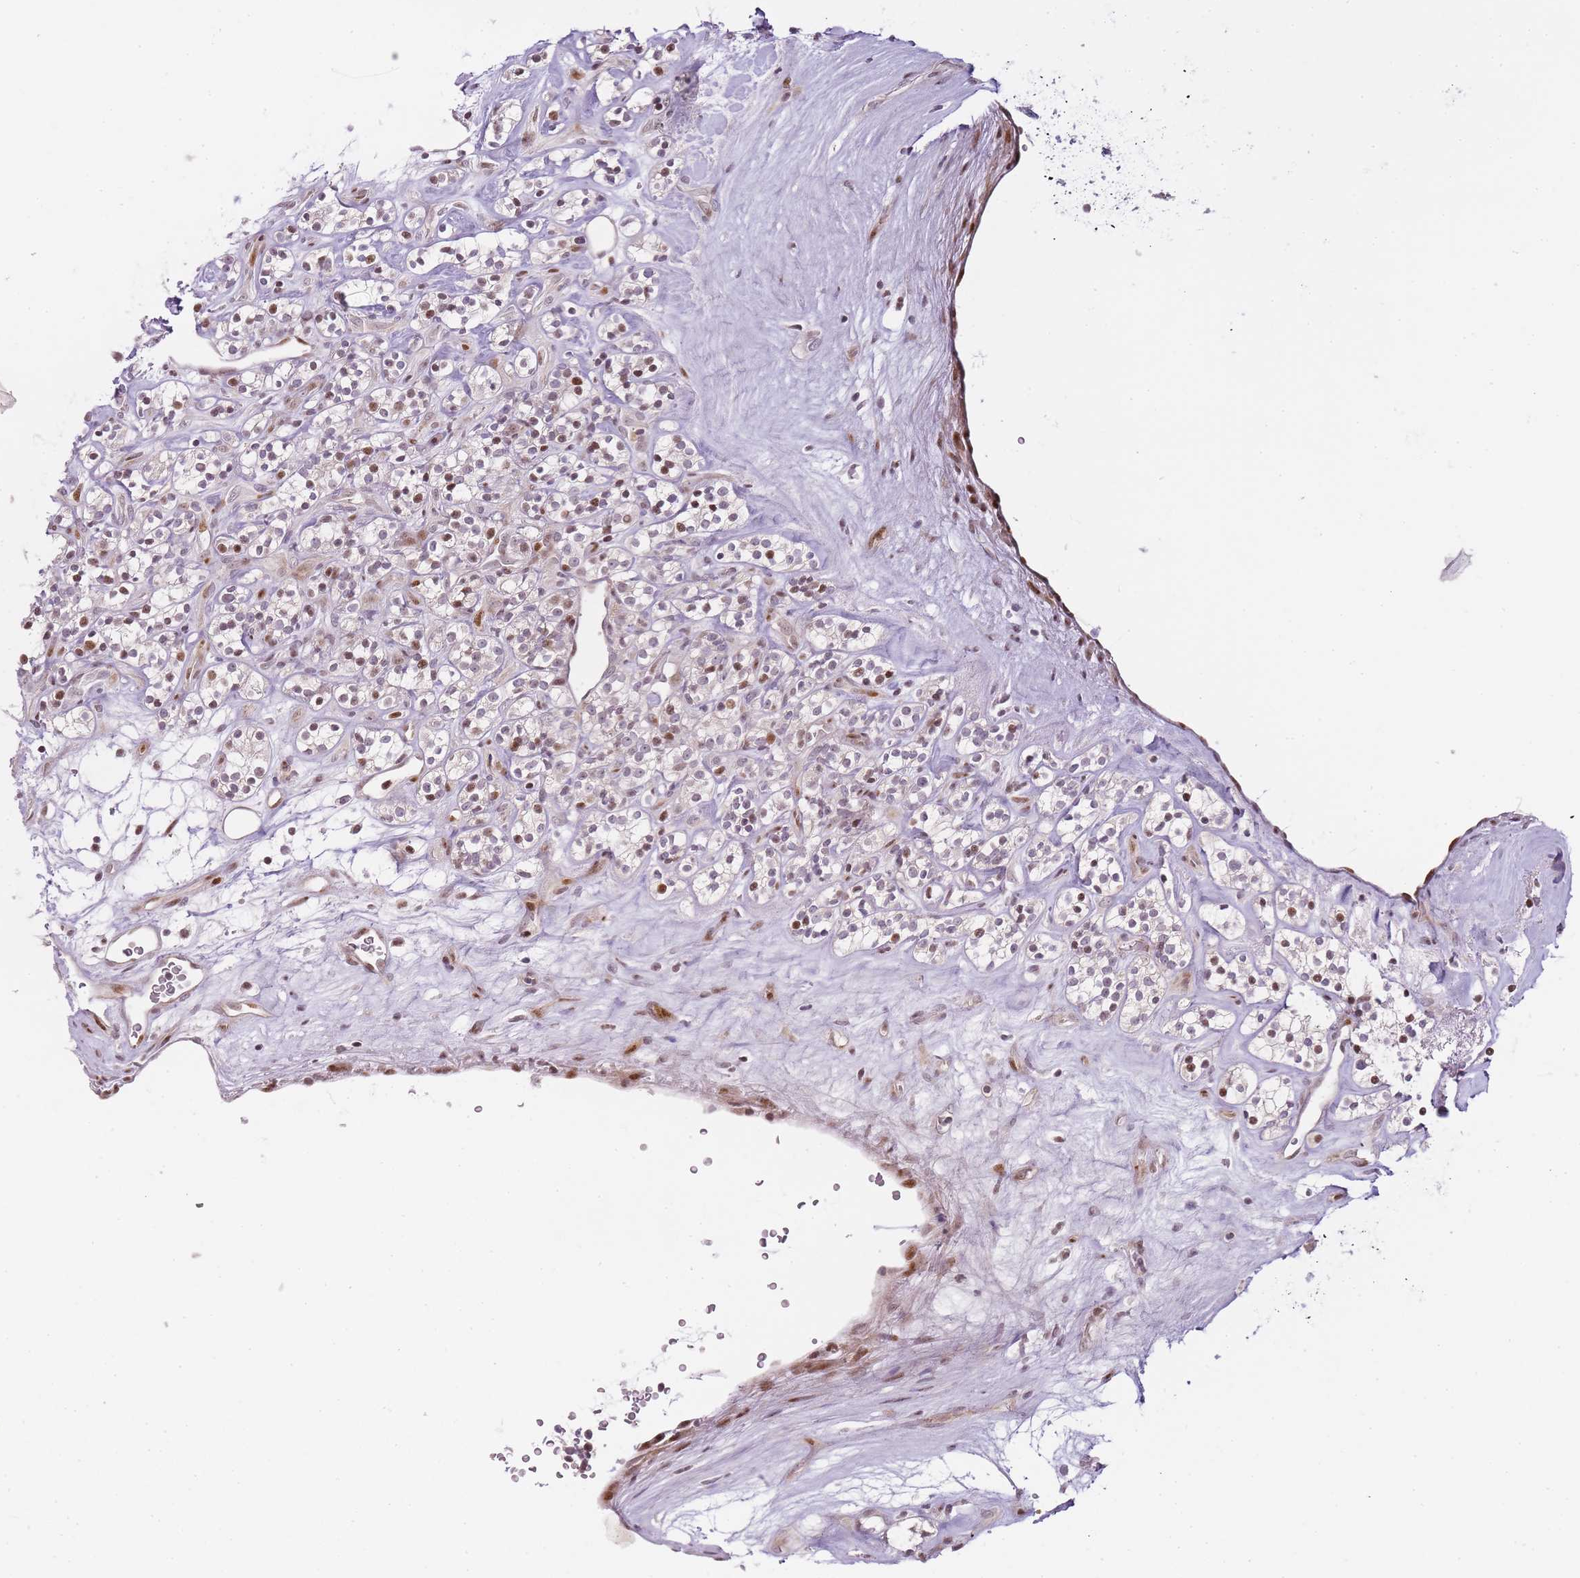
{"staining": {"intensity": "moderate", "quantity": "25%-75%", "location": "nuclear"}, "tissue": "renal cancer", "cell_type": "Tumor cells", "image_type": "cancer", "snomed": [{"axis": "morphology", "description": "Adenocarcinoma, NOS"}, {"axis": "topography", "description": "Kidney"}], "caption": "A high-resolution histopathology image shows immunohistochemistry staining of renal adenocarcinoma, which shows moderate nuclear staining in approximately 25%-75% of tumor cells.", "gene": "OGG1", "patient": {"sex": "male", "age": 77}}